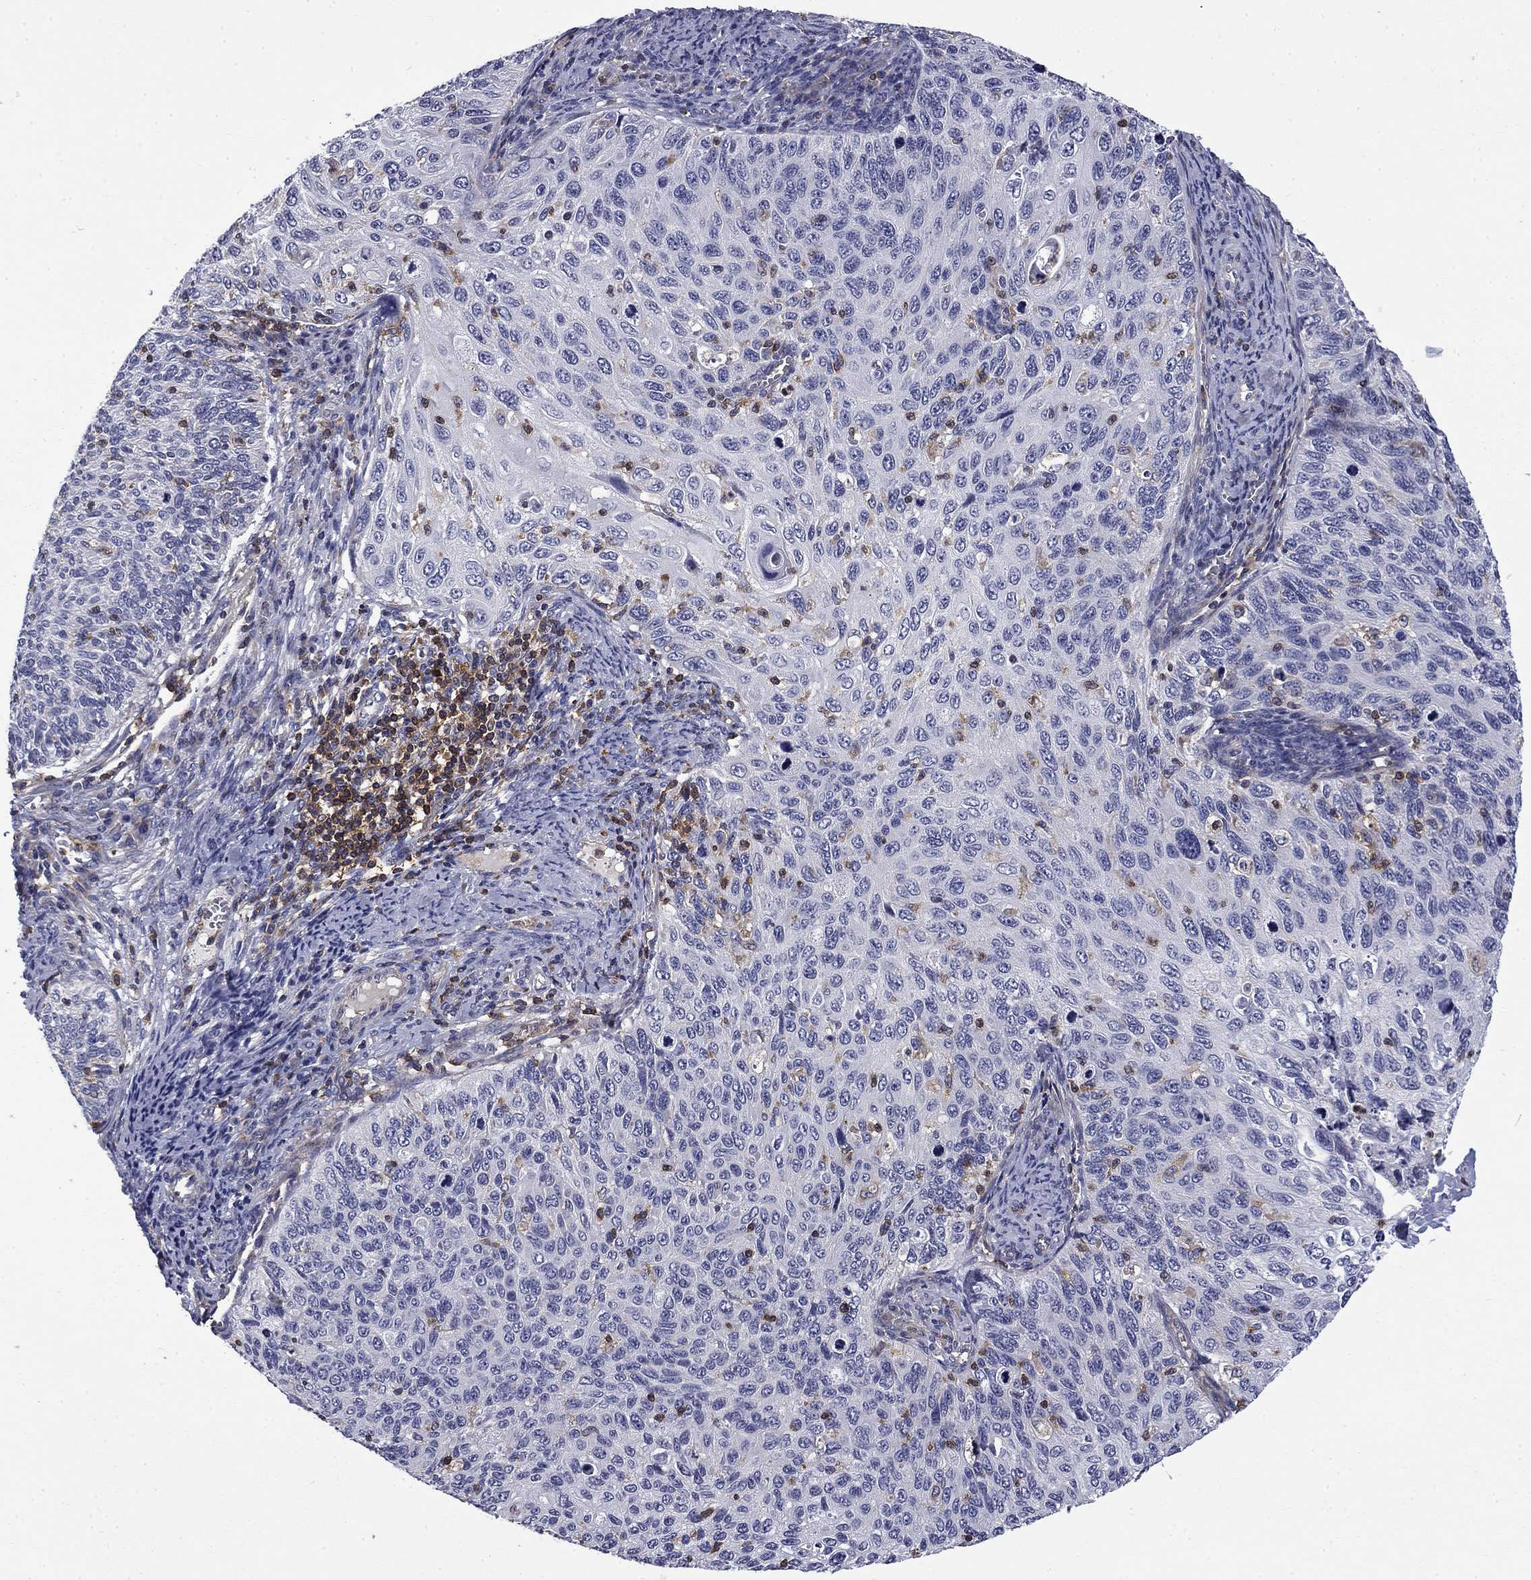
{"staining": {"intensity": "negative", "quantity": "none", "location": "none"}, "tissue": "cervical cancer", "cell_type": "Tumor cells", "image_type": "cancer", "snomed": [{"axis": "morphology", "description": "Squamous cell carcinoma, NOS"}, {"axis": "topography", "description": "Cervix"}], "caption": "A histopathology image of squamous cell carcinoma (cervical) stained for a protein shows no brown staining in tumor cells.", "gene": "ARHGAP45", "patient": {"sex": "female", "age": 70}}